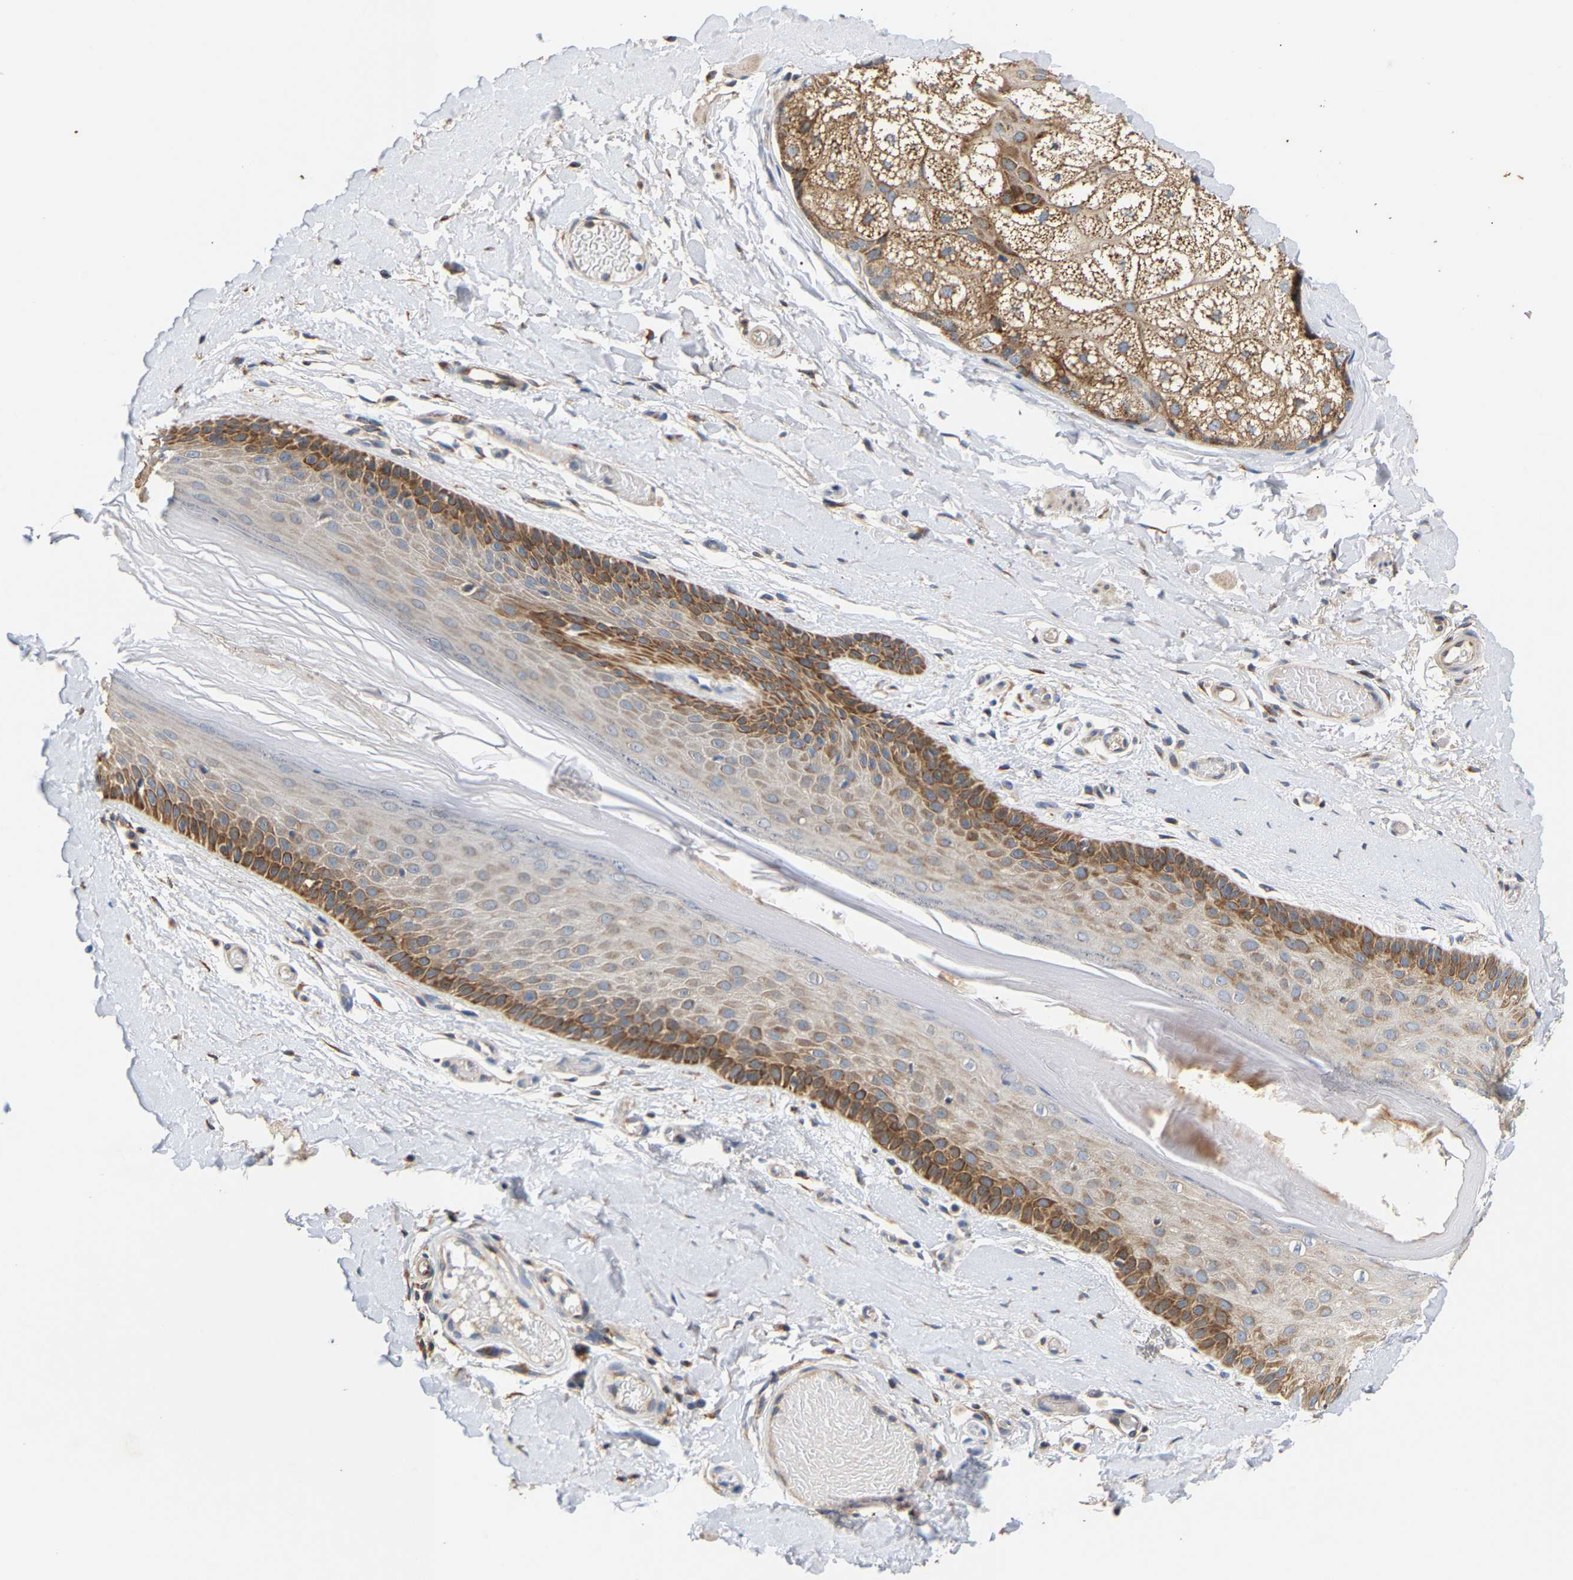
{"staining": {"intensity": "moderate", "quantity": ">75%", "location": "cytoplasmic/membranous"}, "tissue": "skin", "cell_type": "Epidermal cells", "image_type": "normal", "snomed": [{"axis": "morphology", "description": "Normal tissue, NOS"}, {"axis": "topography", "description": "Vulva"}], "caption": "Moderate cytoplasmic/membranous staining is seen in approximately >75% of epidermal cells in normal skin.", "gene": "TMEM168", "patient": {"sex": "female", "age": 73}}